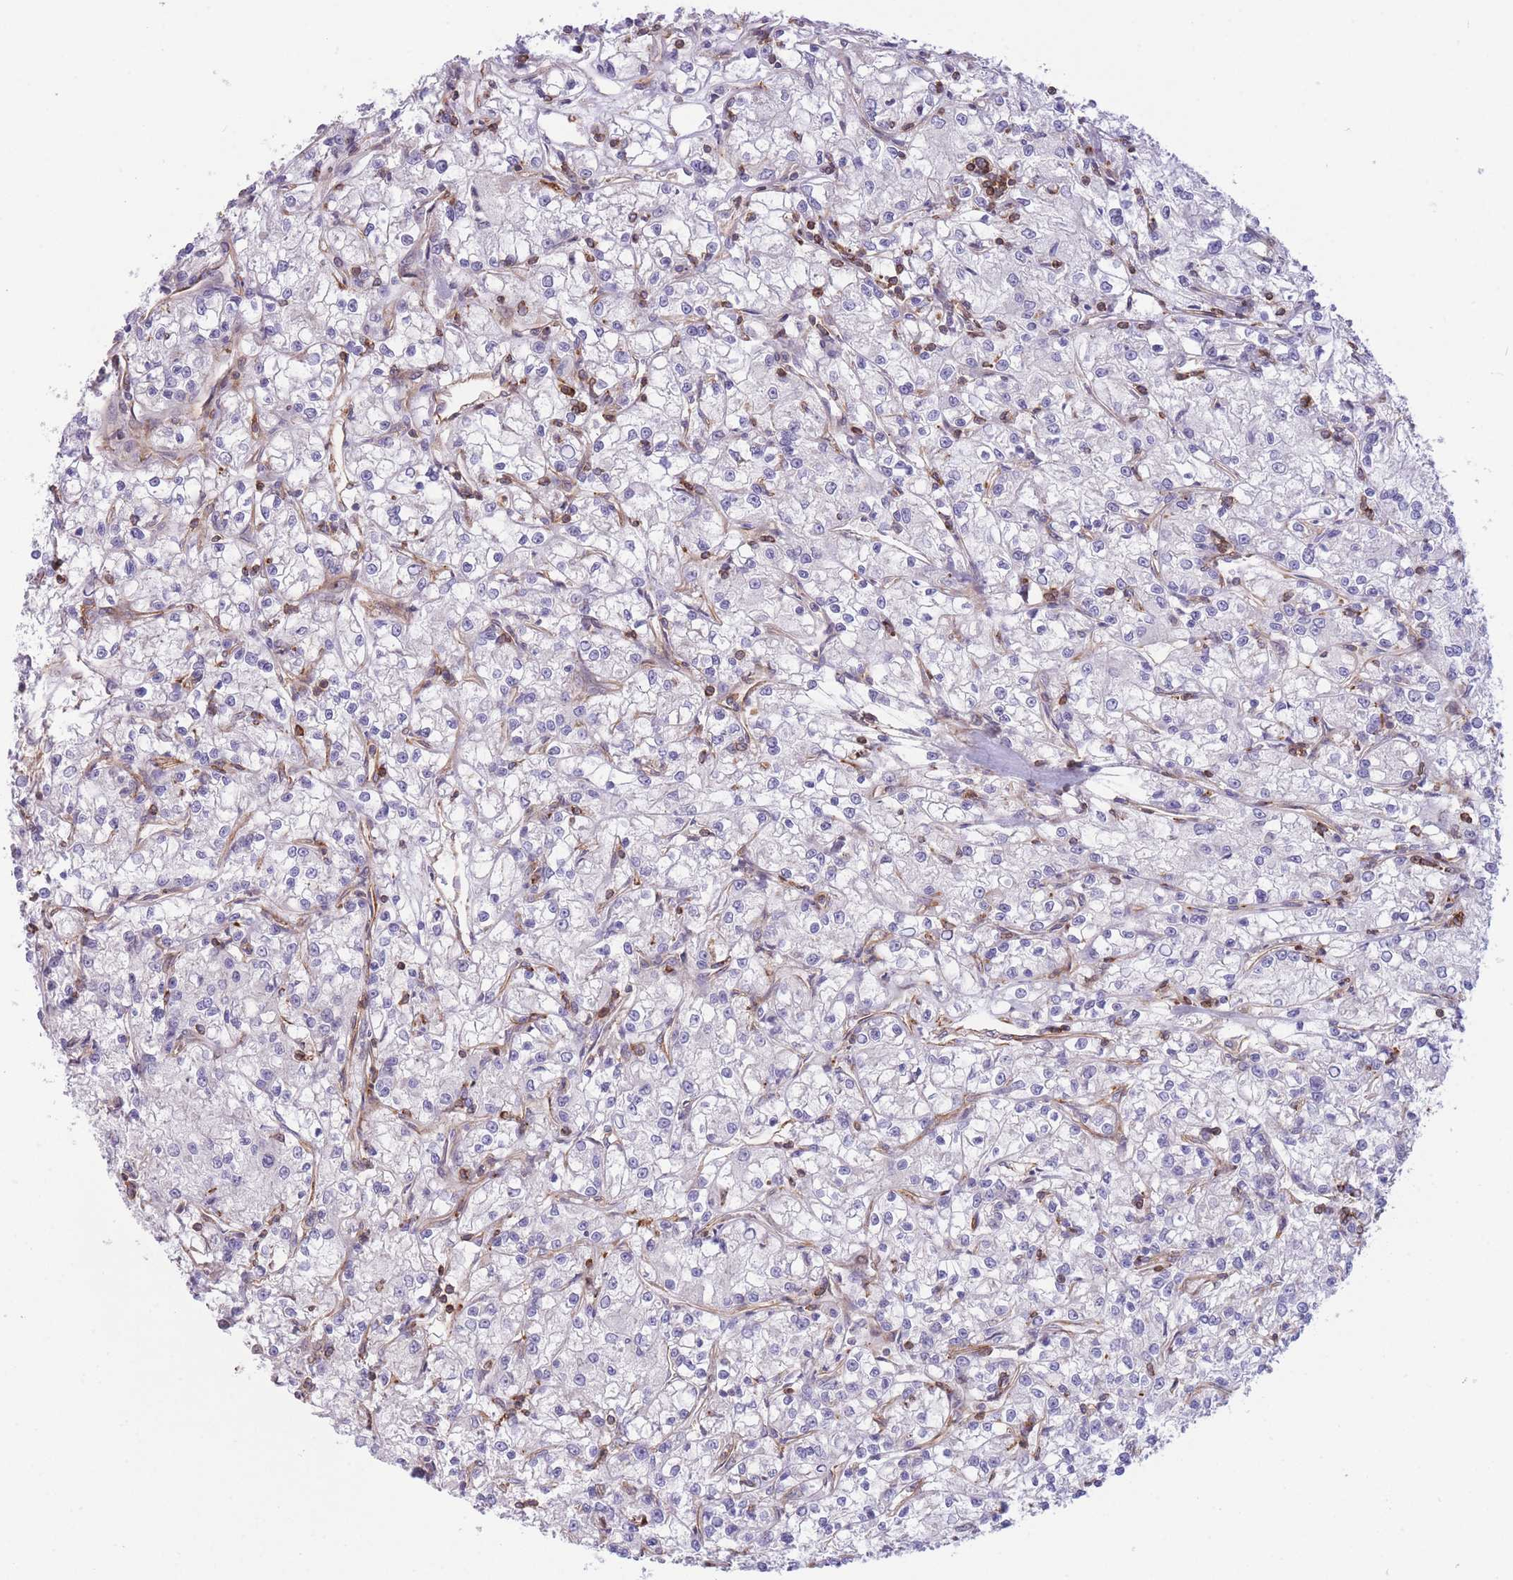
{"staining": {"intensity": "negative", "quantity": "none", "location": "none"}, "tissue": "renal cancer", "cell_type": "Tumor cells", "image_type": "cancer", "snomed": [{"axis": "morphology", "description": "Adenocarcinoma, NOS"}, {"axis": "topography", "description": "Kidney"}], "caption": "High magnification brightfield microscopy of adenocarcinoma (renal) stained with DAB (brown) and counterstained with hematoxylin (blue): tumor cells show no significant positivity.", "gene": "CDC25B", "patient": {"sex": "female", "age": 59}}